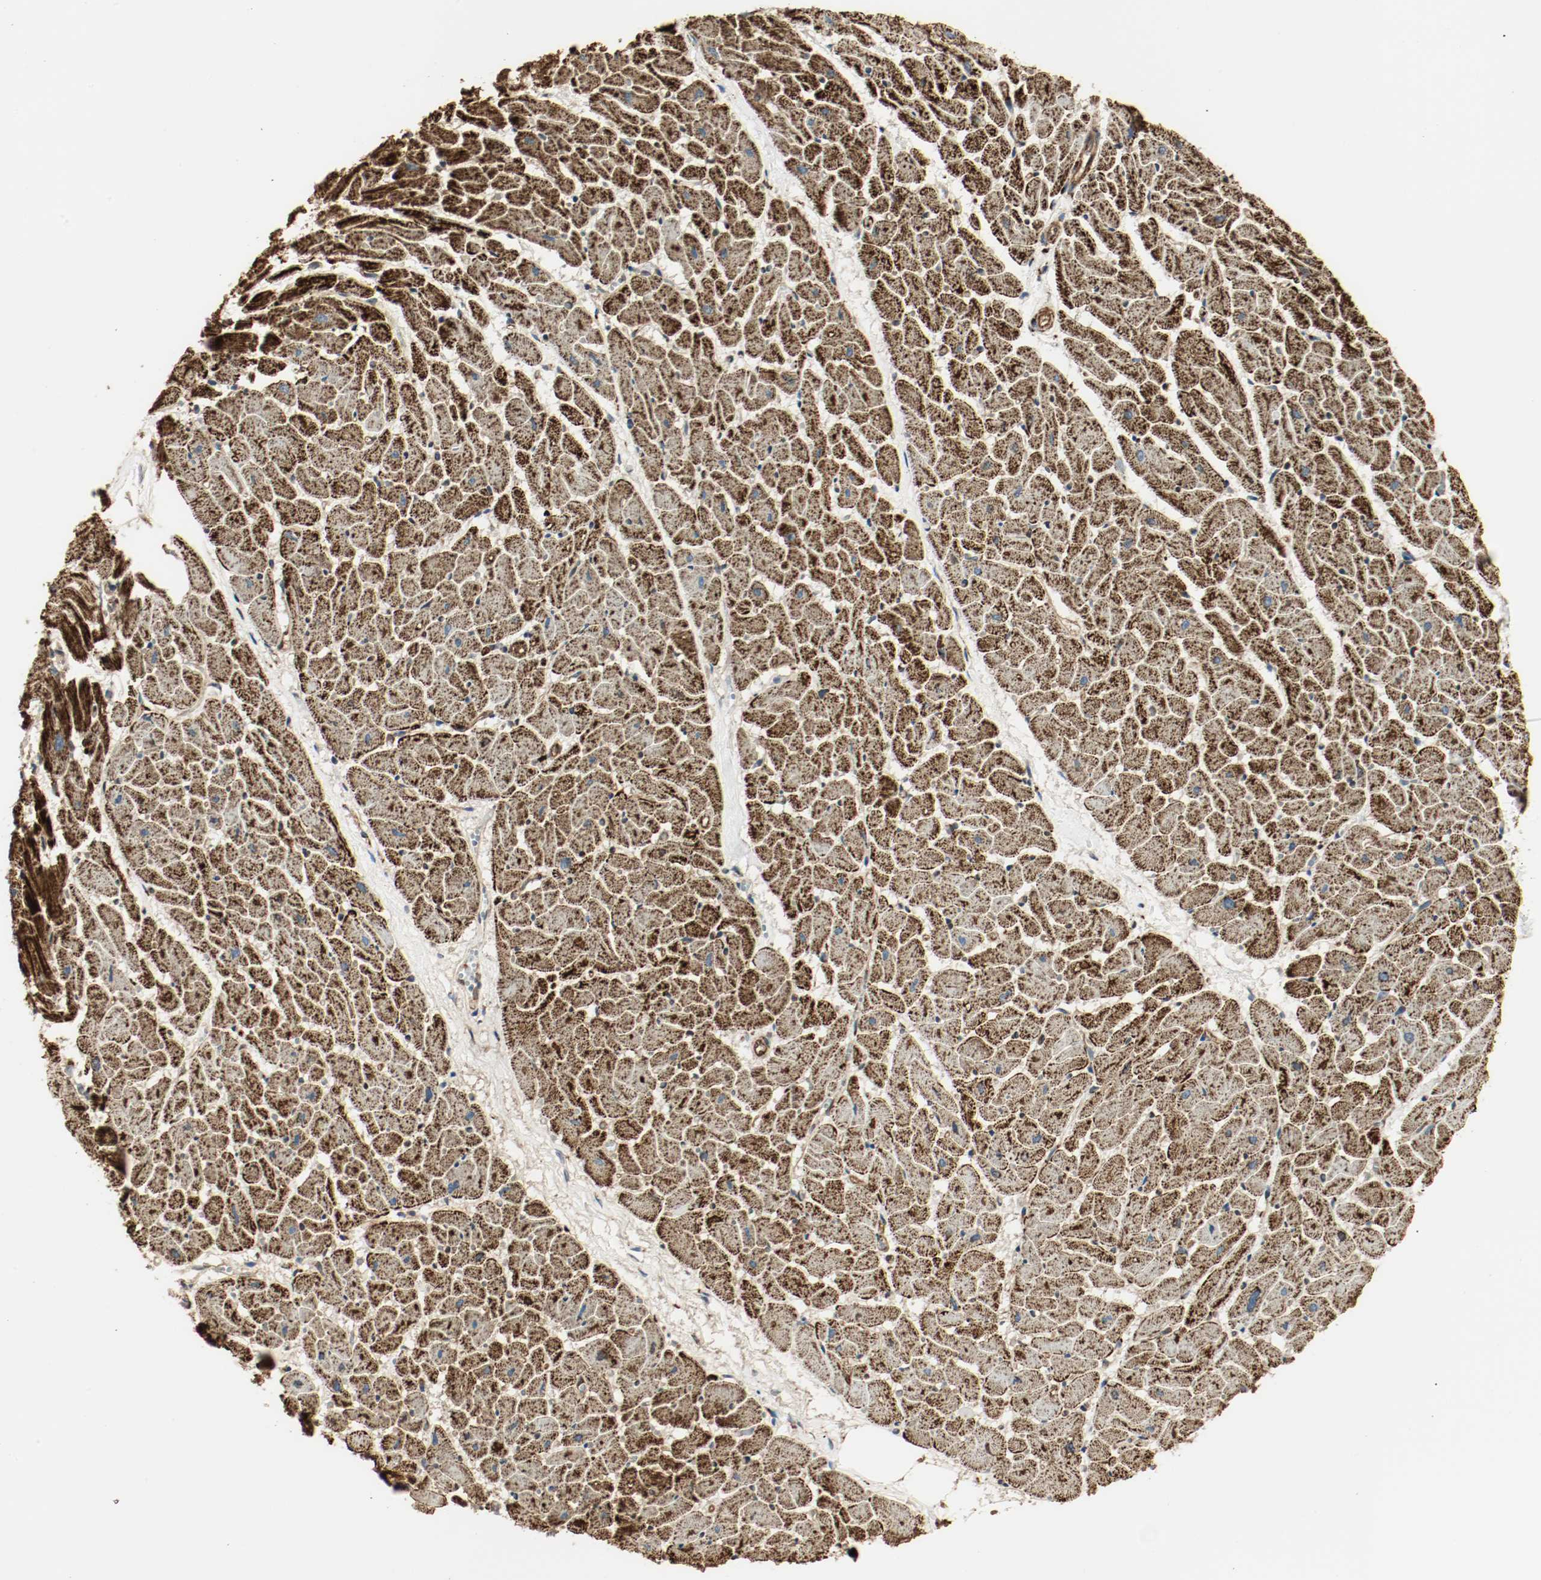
{"staining": {"intensity": "strong", "quantity": ">75%", "location": "cytoplasmic/membranous"}, "tissue": "heart muscle", "cell_type": "Cardiomyocytes", "image_type": "normal", "snomed": [{"axis": "morphology", "description": "Normal tissue, NOS"}, {"axis": "topography", "description": "Heart"}], "caption": "An IHC micrograph of normal tissue is shown. Protein staining in brown labels strong cytoplasmic/membranous positivity in heart muscle within cardiomyocytes. The protein is shown in brown color, while the nuclei are stained blue.", "gene": "PLCG1", "patient": {"sex": "female", "age": 19}}